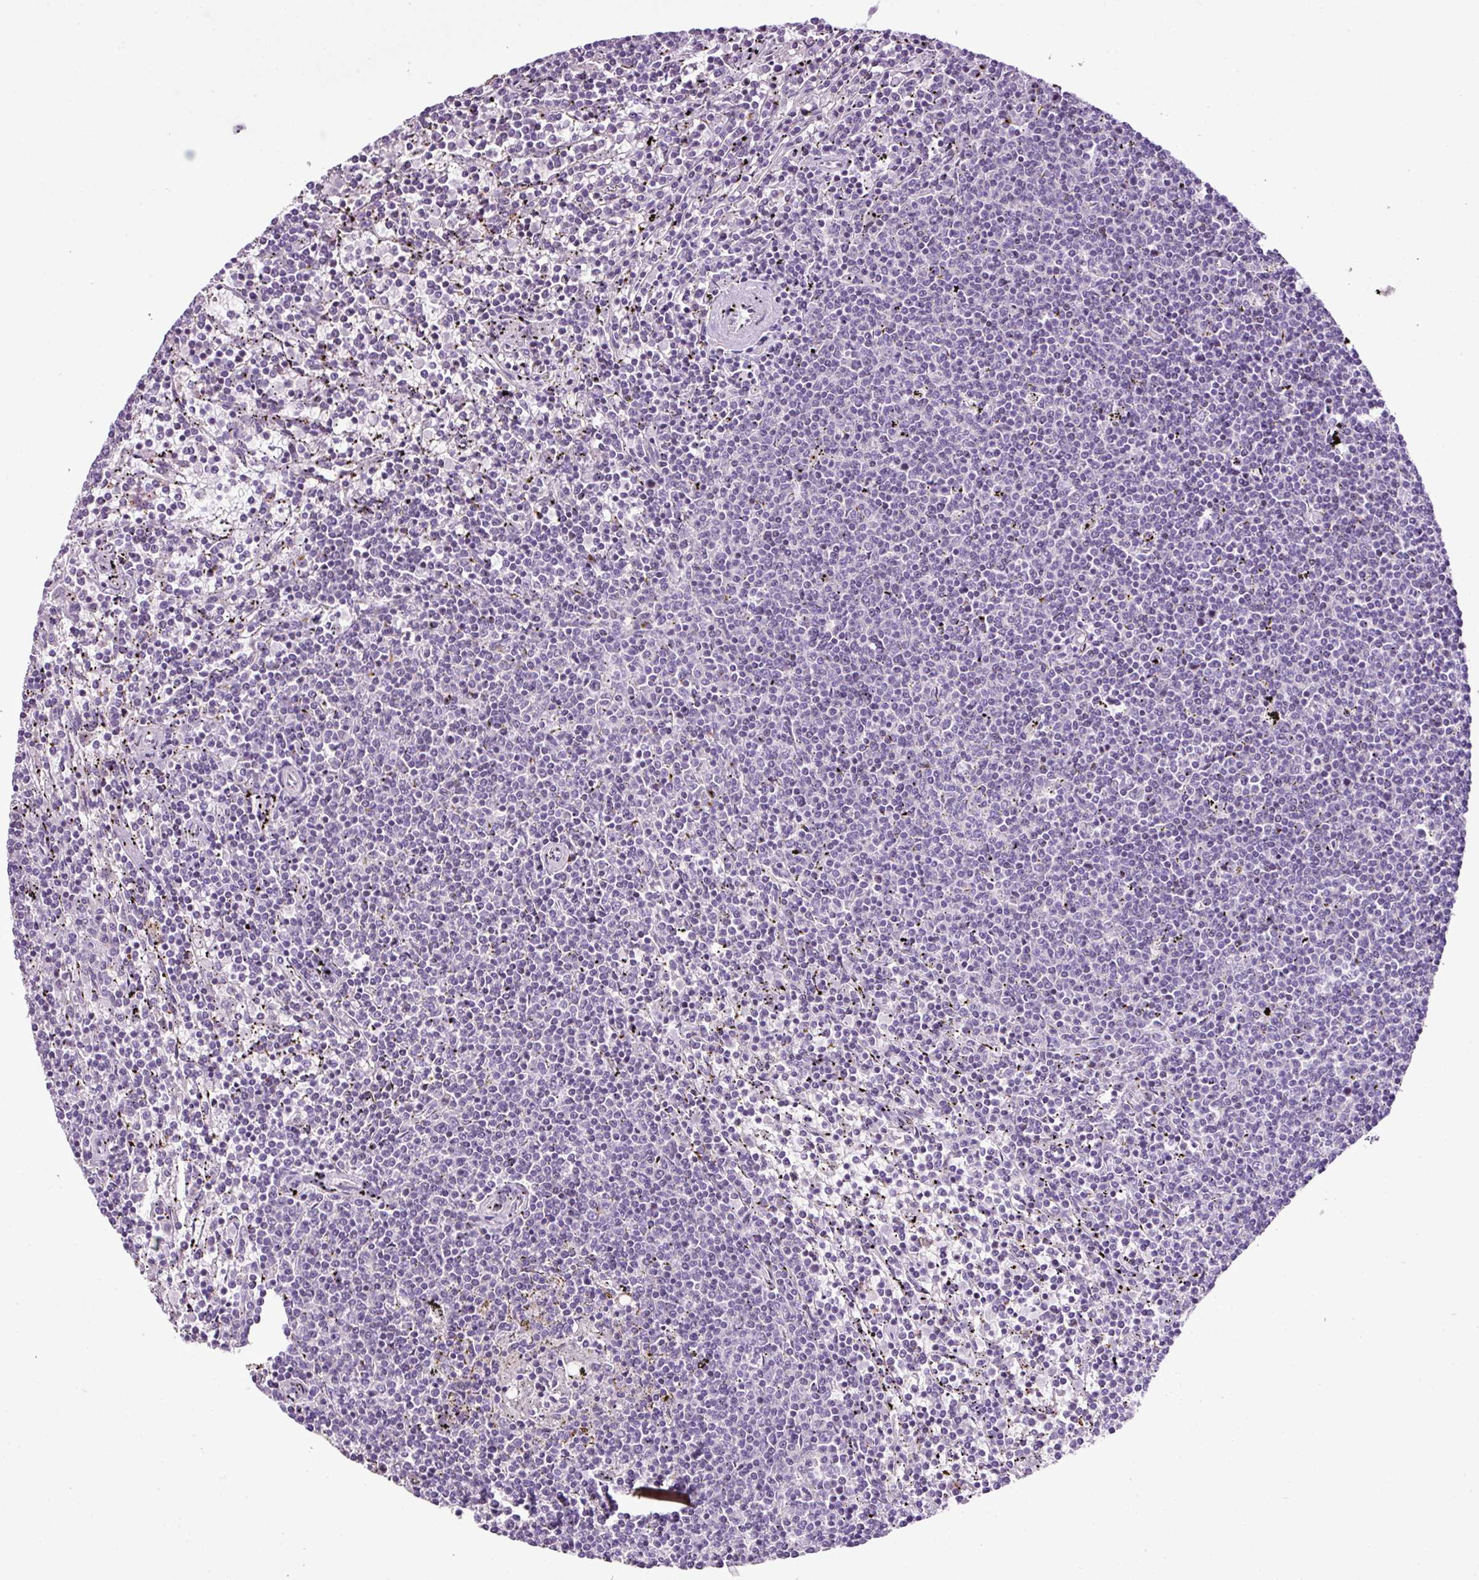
{"staining": {"intensity": "negative", "quantity": "none", "location": "none"}, "tissue": "lymphoma", "cell_type": "Tumor cells", "image_type": "cancer", "snomed": [{"axis": "morphology", "description": "Malignant lymphoma, non-Hodgkin's type, Low grade"}, {"axis": "topography", "description": "Spleen"}], "caption": "Micrograph shows no protein staining in tumor cells of lymphoma tissue.", "gene": "DNAJB13", "patient": {"sex": "female", "age": 50}}